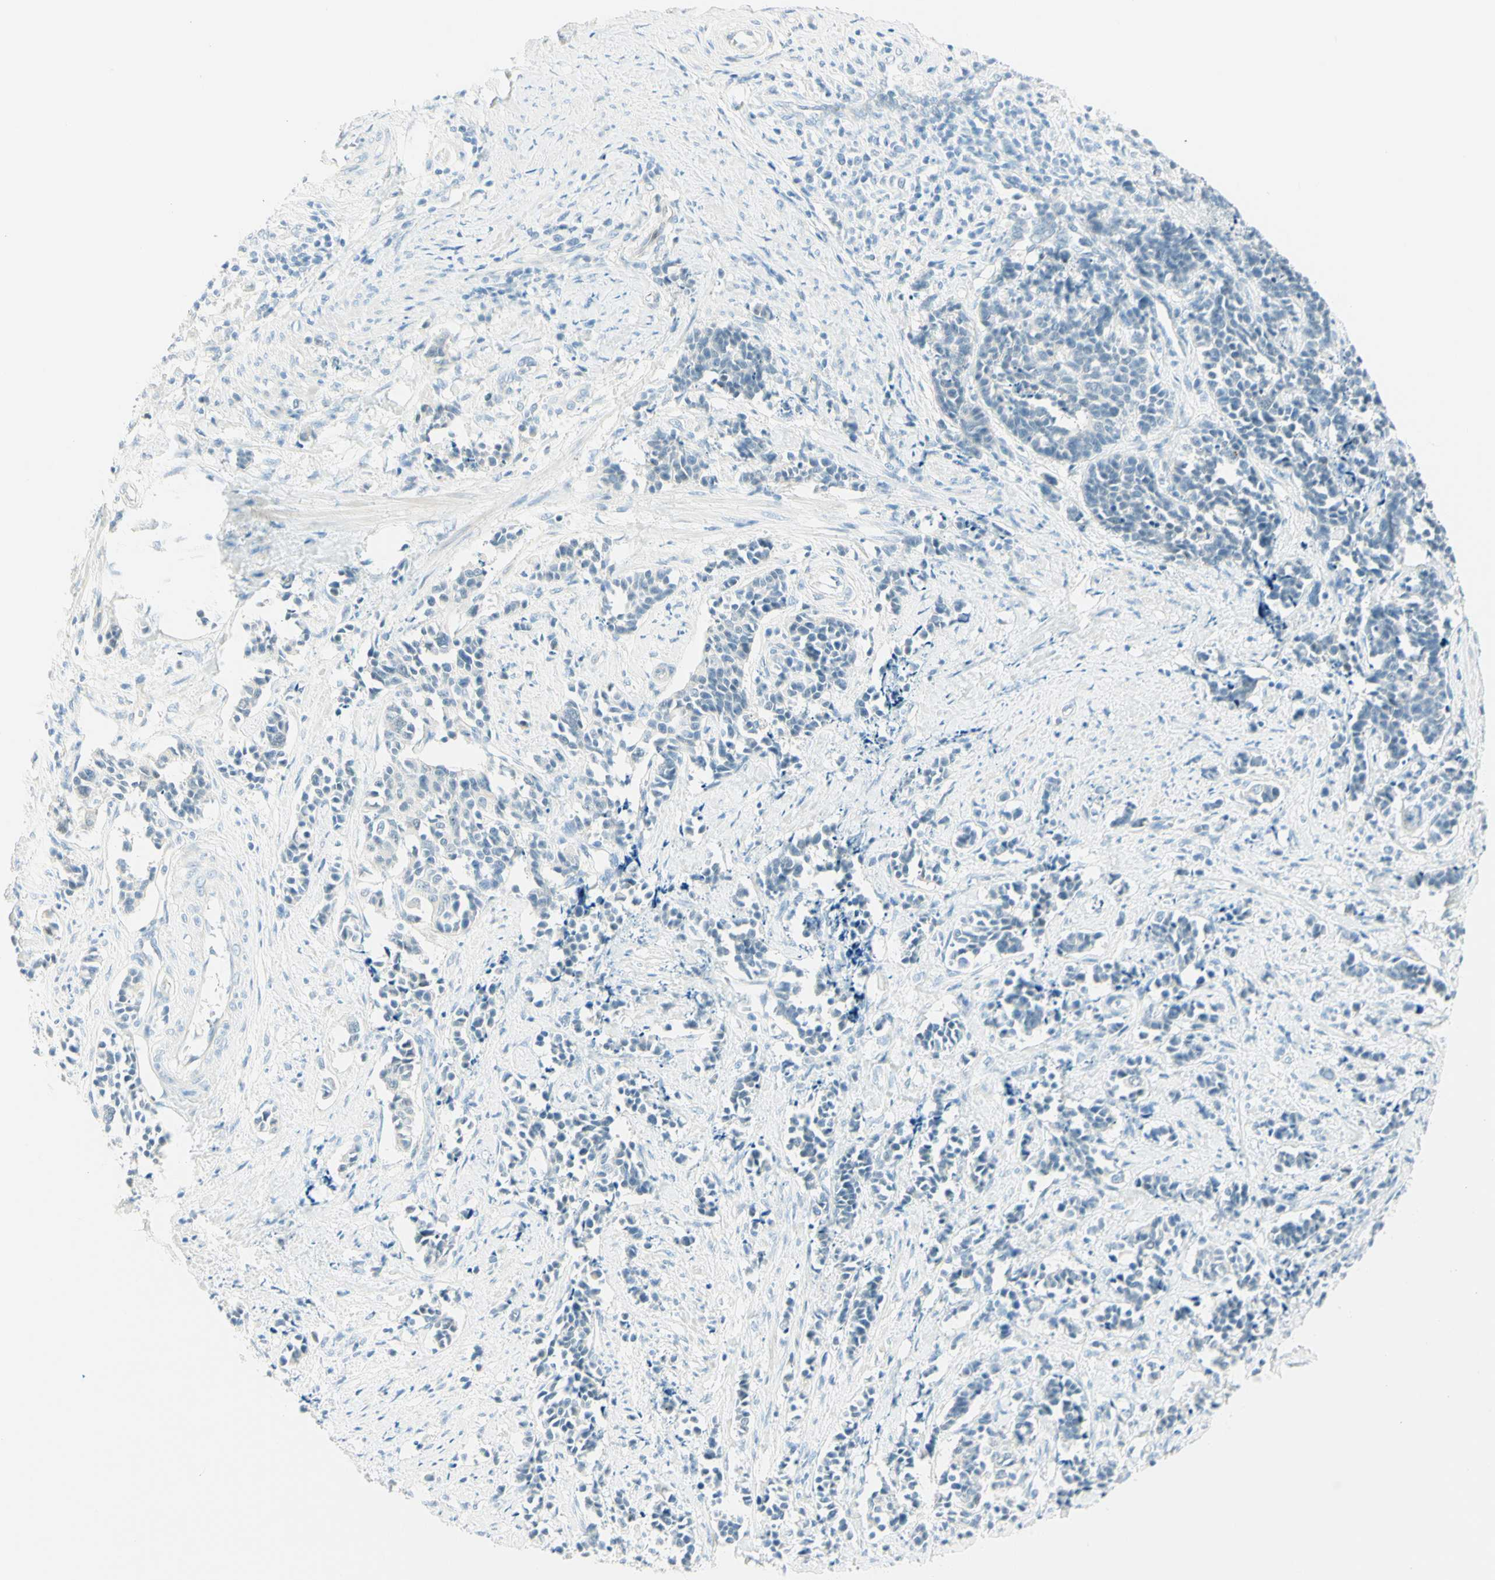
{"staining": {"intensity": "negative", "quantity": "none", "location": "none"}, "tissue": "cervical cancer", "cell_type": "Tumor cells", "image_type": "cancer", "snomed": [{"axis": "morphology", "description": "Normal tissue, NOS"}, {"axis": "morphology", "description": "Squamous cell carcinoma, NOS"}, {"axis": "topography", "description": "Cervix"}], "caption": "Tumor cells show no significant positivity in cervical cancer.", "gene": "TMEM132D", "patient": {"sex": "female", "age": 35}}